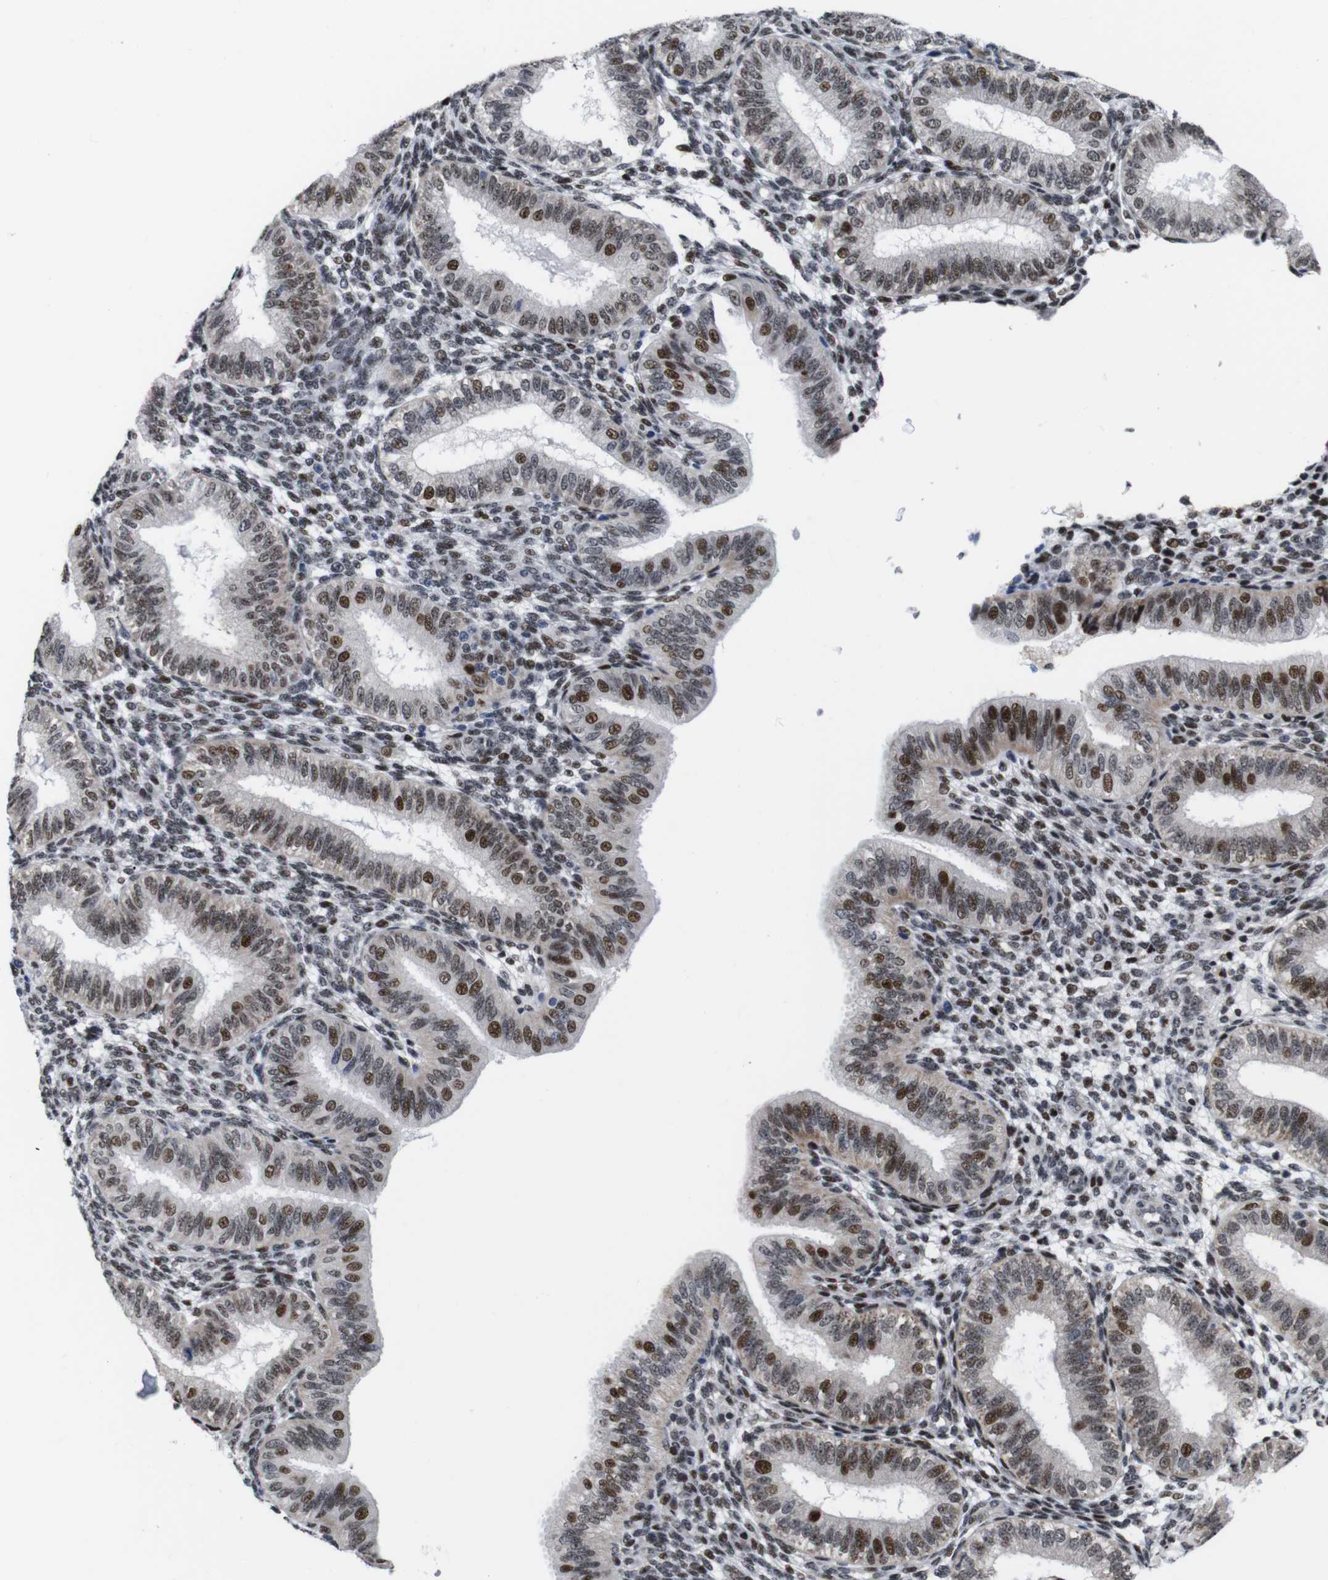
{"staining": {"intensity": "weak", "quantity": "25%-75%", "location": "nuclear"}, "tissue": "endometrium", "cell_type": "Cells in endometrial stroma", "image_type": "normal", "snomed": [{"axis": "morphology", "description": "Normal tissue, NOS"}, {"axis": "topography", "description": "Endometrium"}], "caption": "A photomicrograph of human endometrium stained for a protein displays weak nuclear brown staining in cells in endometrial stroma. (brown staining indicates protein expression, while blue staining denotes nuclei).", "gene": "GATA6", "patient": {"sex": "female", "age": 39}}